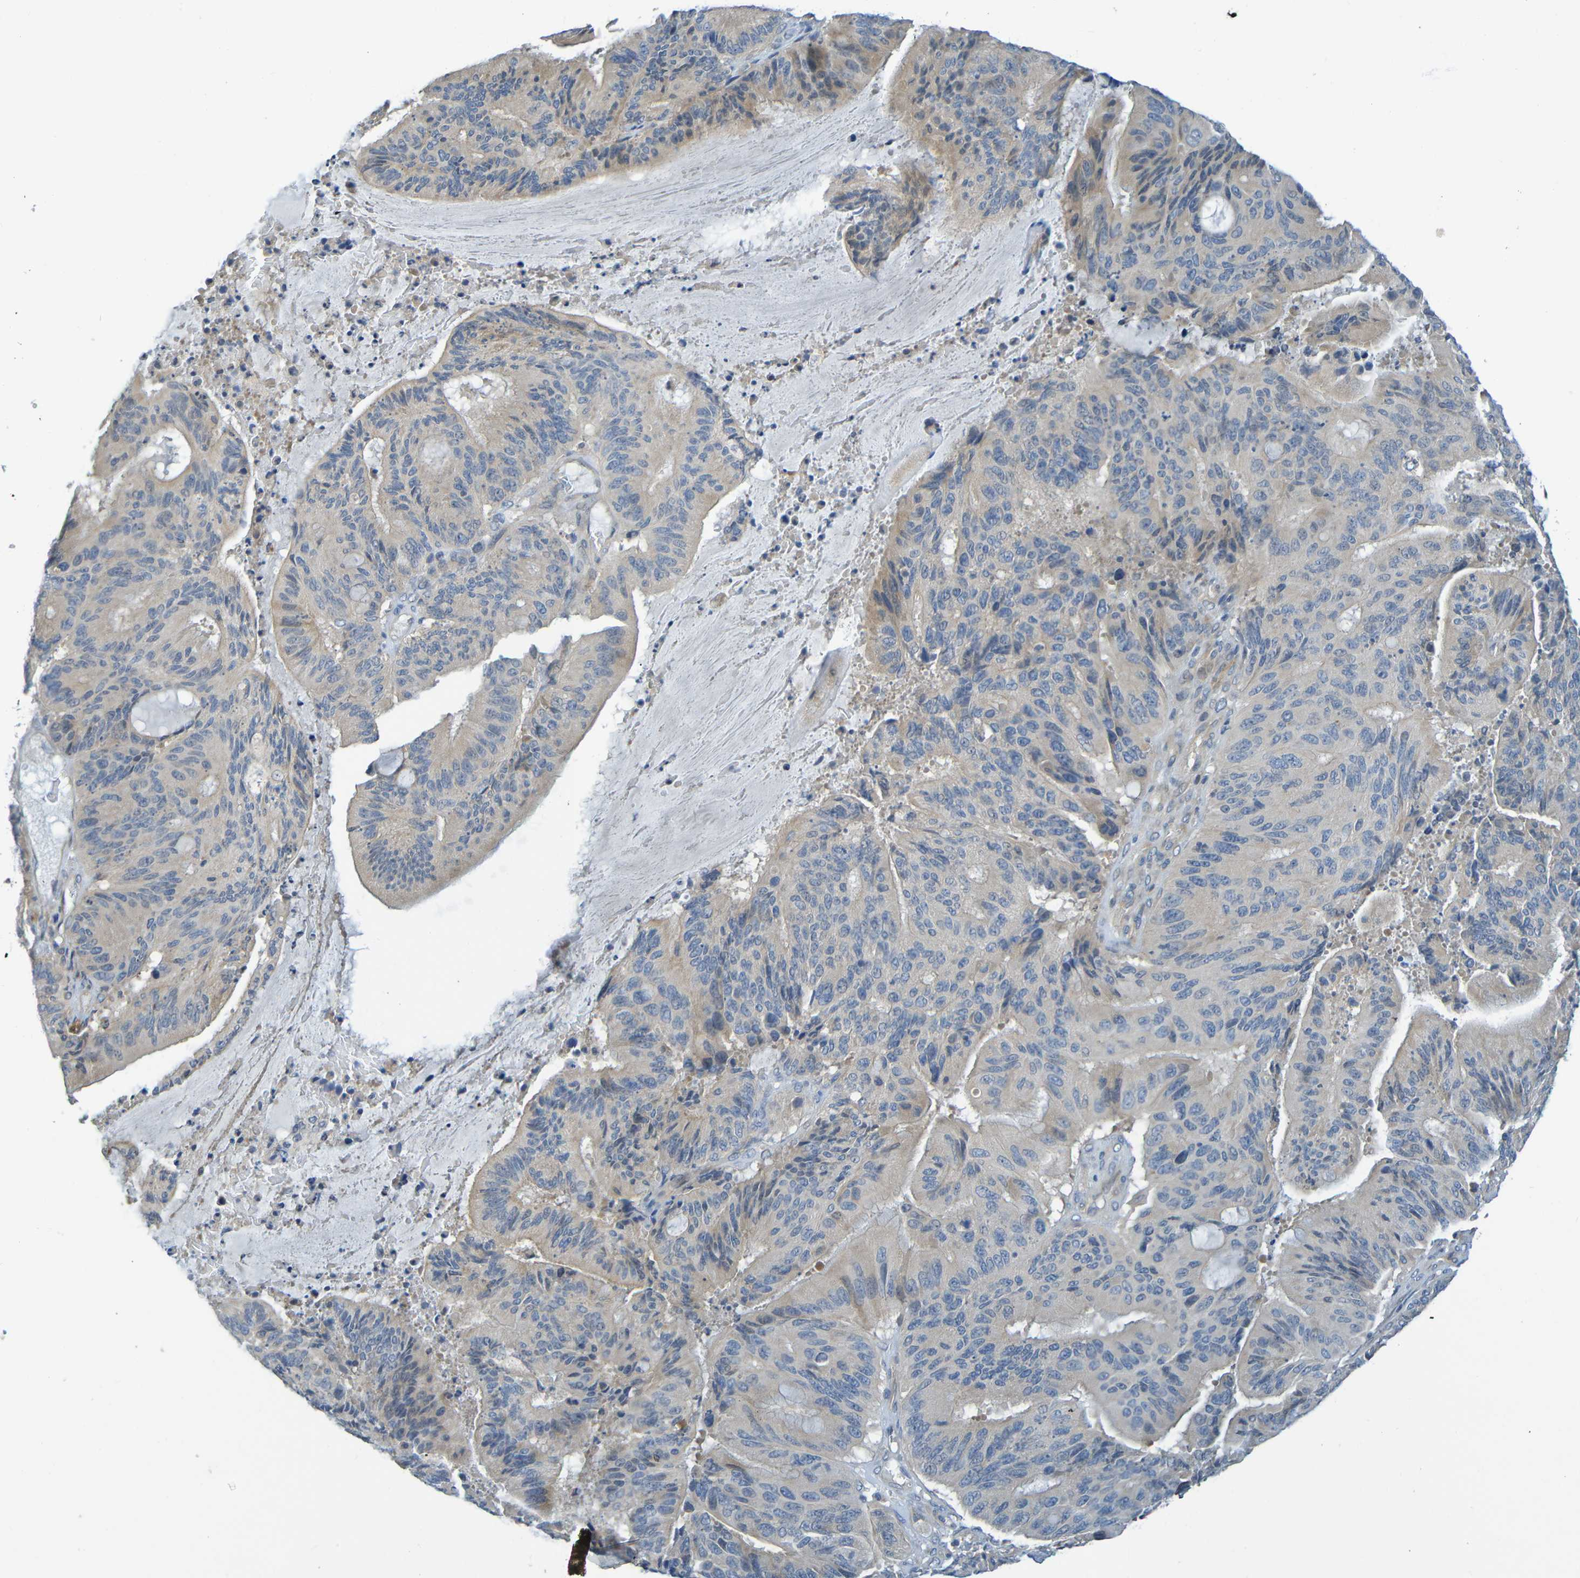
{"staining": {"intensity": "weak", "quantity": ">75%", "location": "cytoplasmic/membranous"}, "tissue": "liver cancer", "cell_type": "Tumor cells", "image_type": "cancer", "snomed": [{"axis": "morphology", "description": "Cholangiocarcinoma"}, {"axis": "topography", "description": "Liver"}], "caption": "About >75% of tumor cells in human liver cancer (cholangiocarcinoma) display weak cytoplasmic/membranous protein staining as visualized by brown immunohistochemical staining.", "gene": "CYP4F2", "patient": {"sex": "female", "age": 73}}